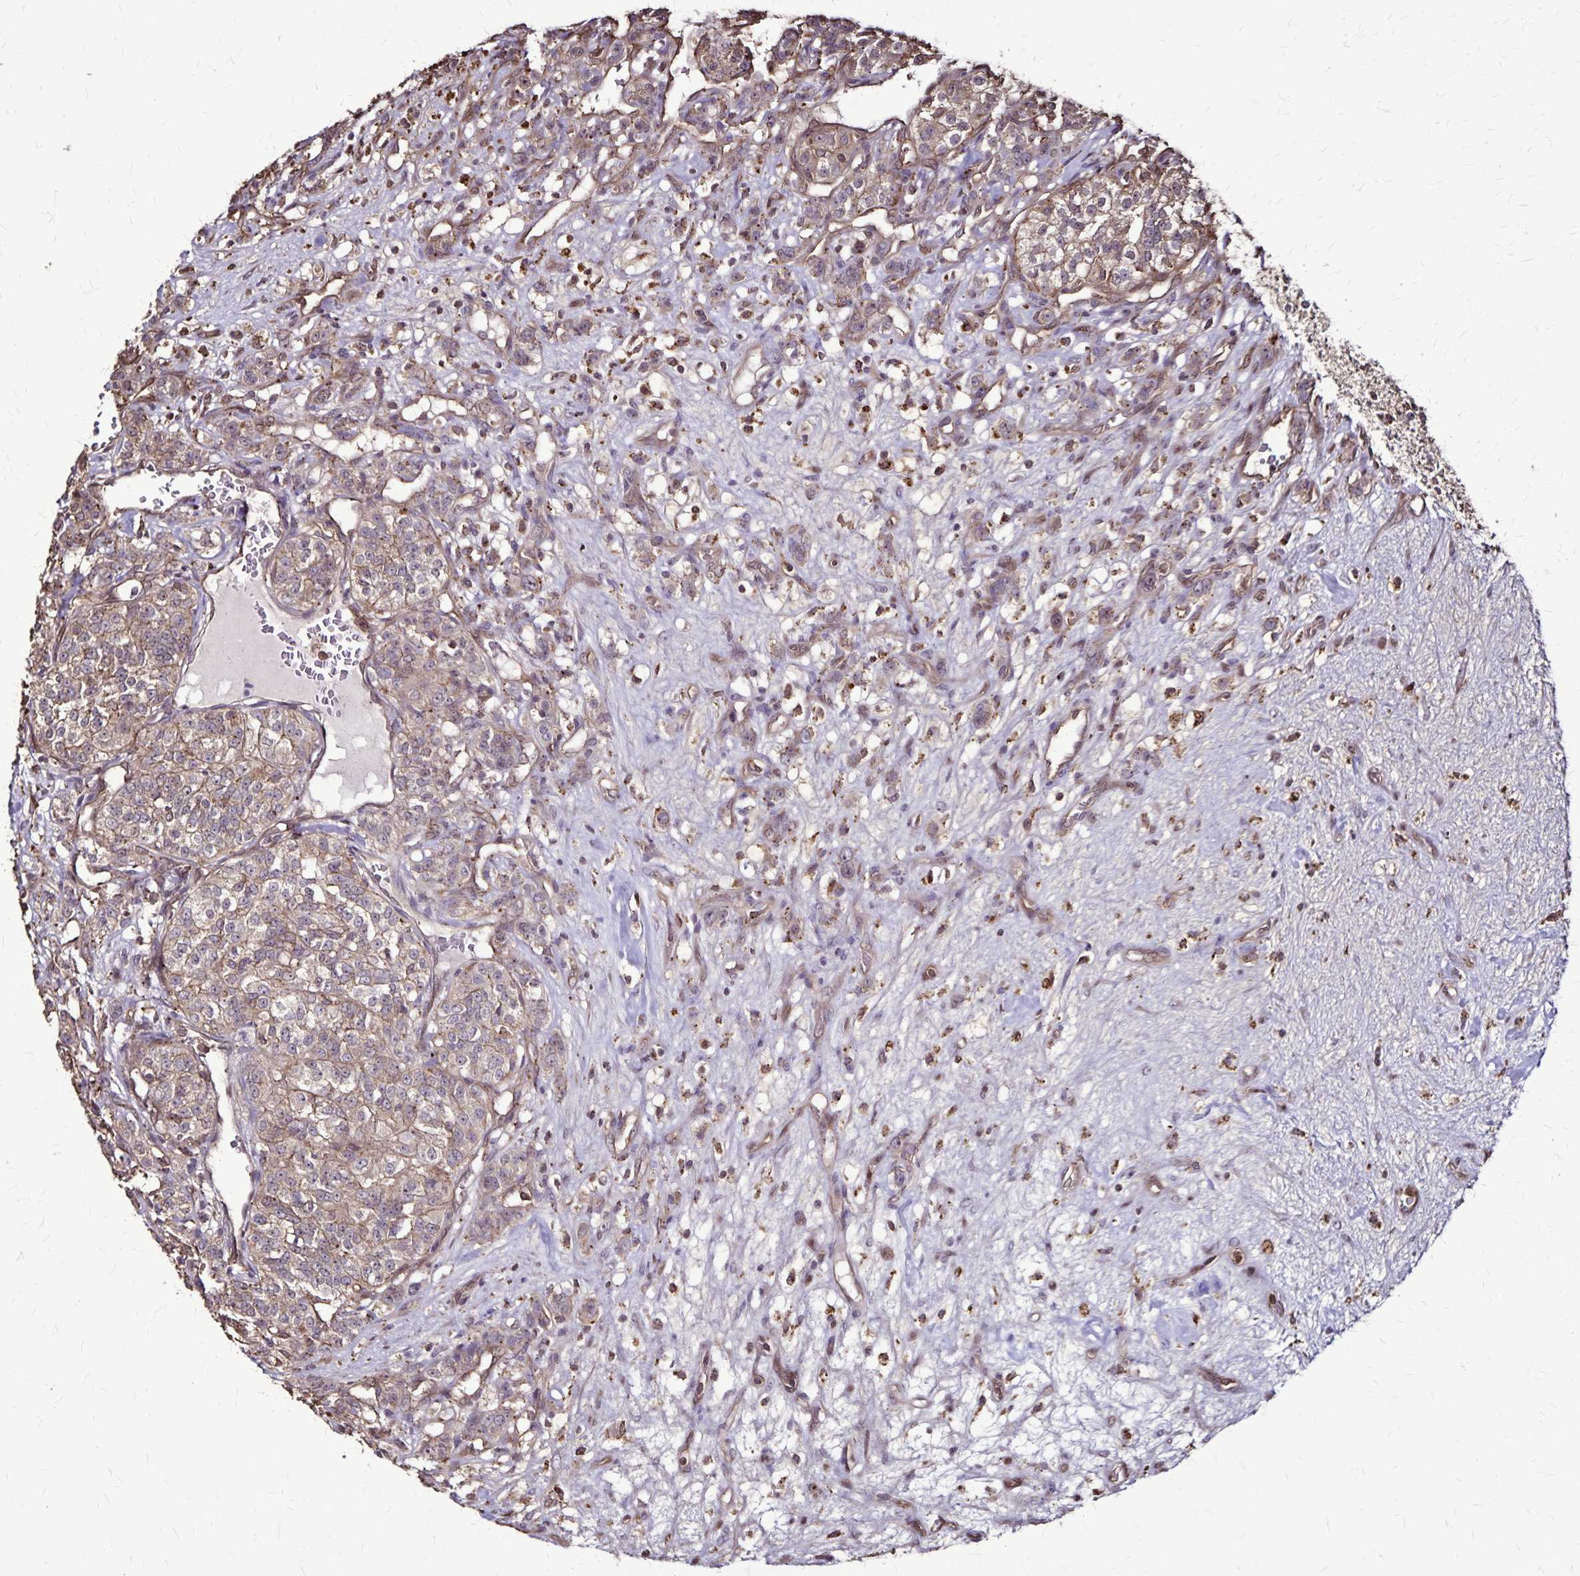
{"staining": {"intensity": "weak", "quantity": ">75%", "location": "cytoplasmic/membranous"}, "tissue": "renal cancer", "cell_type": "Tumor cells", "image_type": "cancer", "snomed": [{"axis": "morphology", "description": "Adenocarcinoma, NOS"}, {"axis": "topography", "description": "Kidney"}], "caption": "An immunohistochemistry image of tumor tissue is shown. Protein staining in brown labels weak cytoplasmic/membranous positivity in adenocarcinoma (renal) within tumor cells.", "gene": "CHMP1B", "patient": {"sex": "female", "age": 63}}